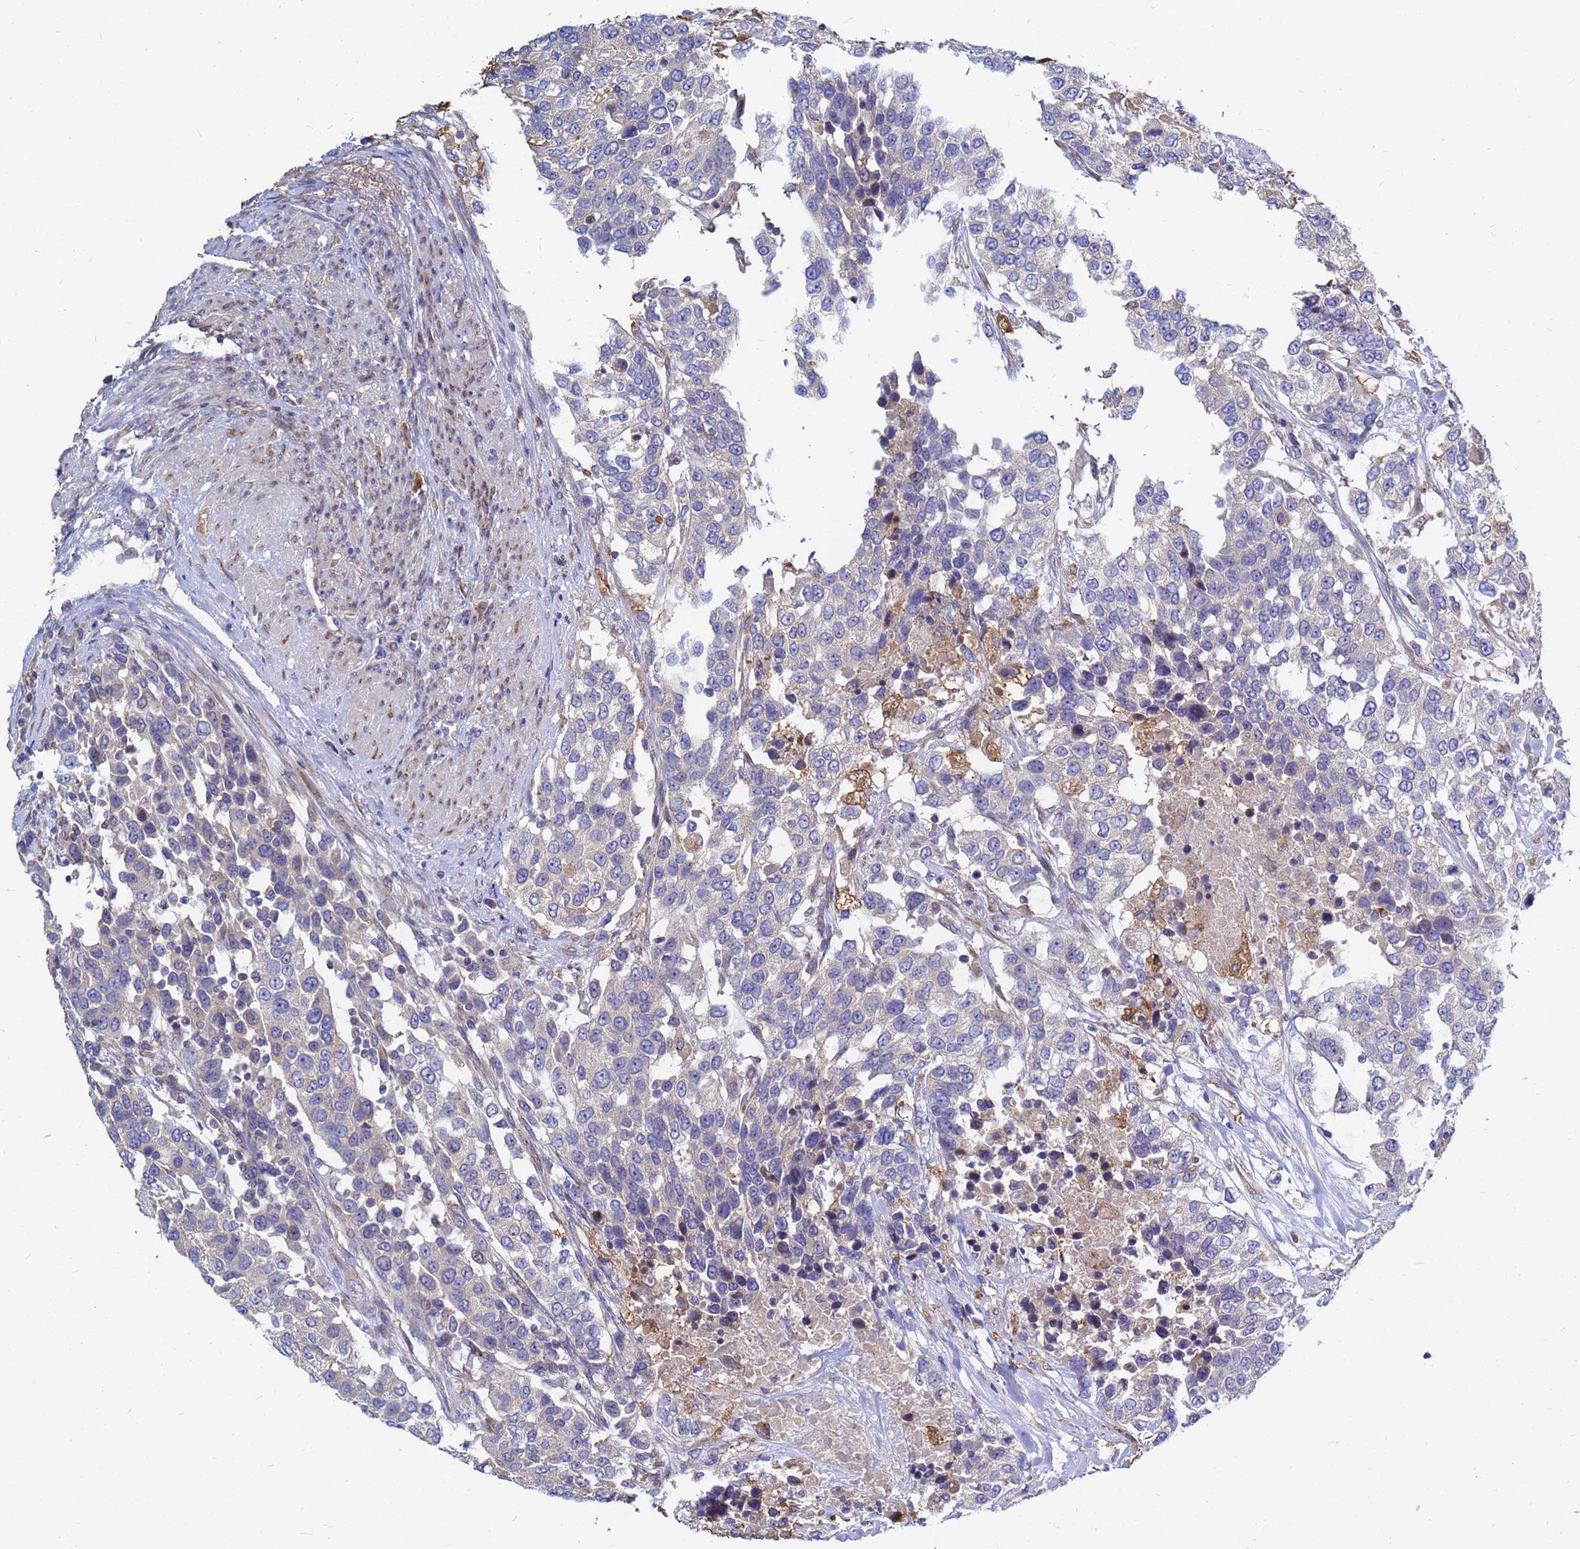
{"staining": {"intensity": "negative", "quantity": "none", "location": "none"}, "tissue": "urothelial cancer", "cell_type": "Tumor cells", "image_type": "cancer", "snomed": [{"axis": "morphology", "description": "Urothelial carcinoma, High grade"}, {"axis": "topography", "description": "Urinary bladder"}], "caption": "This is an IHC micrograph of human high-grade urothelial carcinoma. There is no staining in tumor cells.", "gene": "MOB2", "patient": {"sex": "female", "age": 80}}